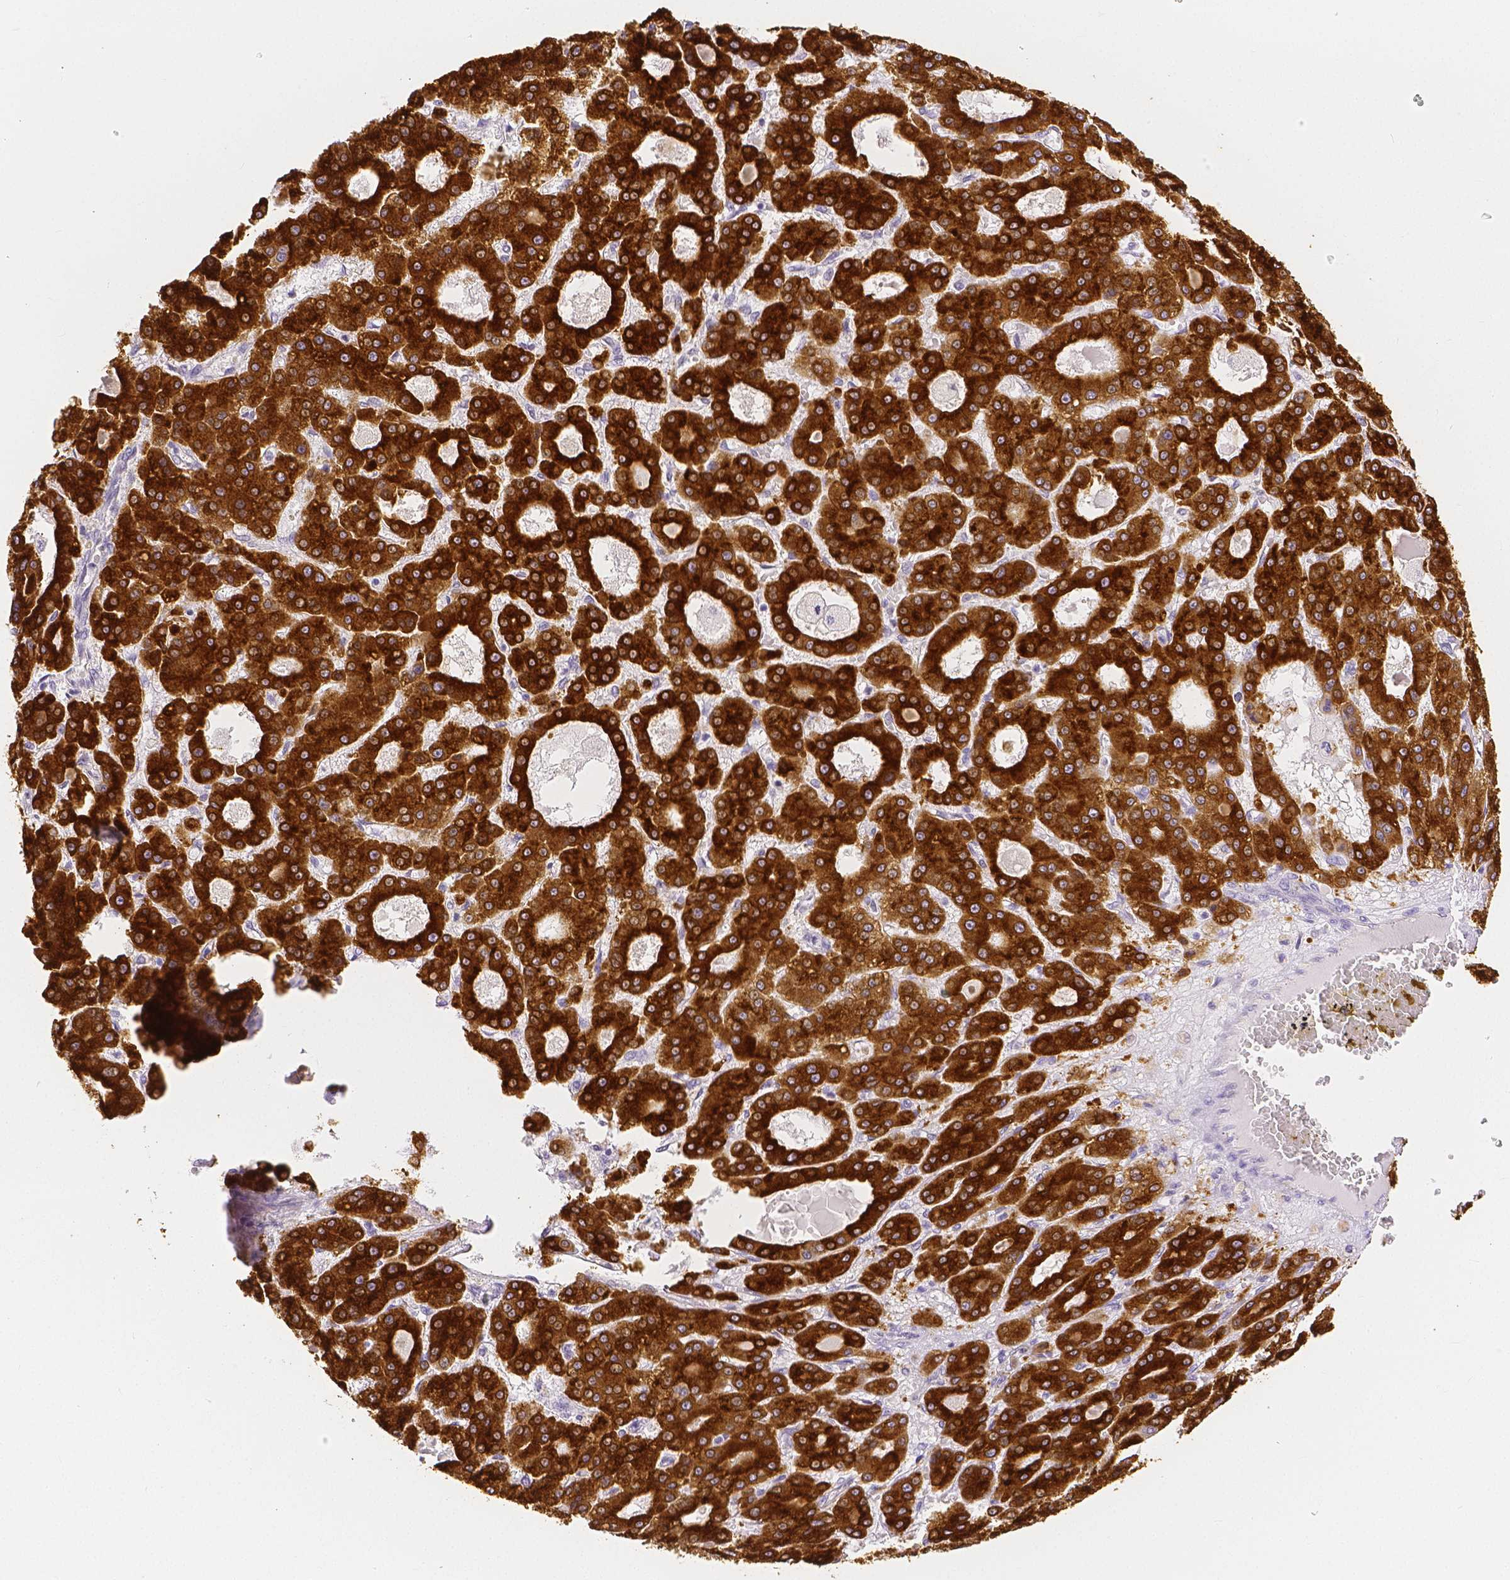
{"staining": {"intensity": "strong", "quantity": ">75%", "location": "cytoplasmic/membranous"}, "tissue": "liver cancer", "cell_type": "Tumor cells", "image_type": "cancer", "snomed": [{"axis": "morphology", "description": "Carcinoma, Hepatocellular, NOS"}, {"axis": "topography", "description": "Liver"}], "caption": "Immunohistochemistry histopathology image of neoplastic tissue: human liver hepatocellular carcinoma stained using IHC reveals high levels of strong protein expression localized specifically in the cytoplasmic/membranous of tumor cells, appearing as a cytoplasmic/membranous brown color.", "gene": "SLC27A5", "patient": {"sex": "male", "age": 70}}